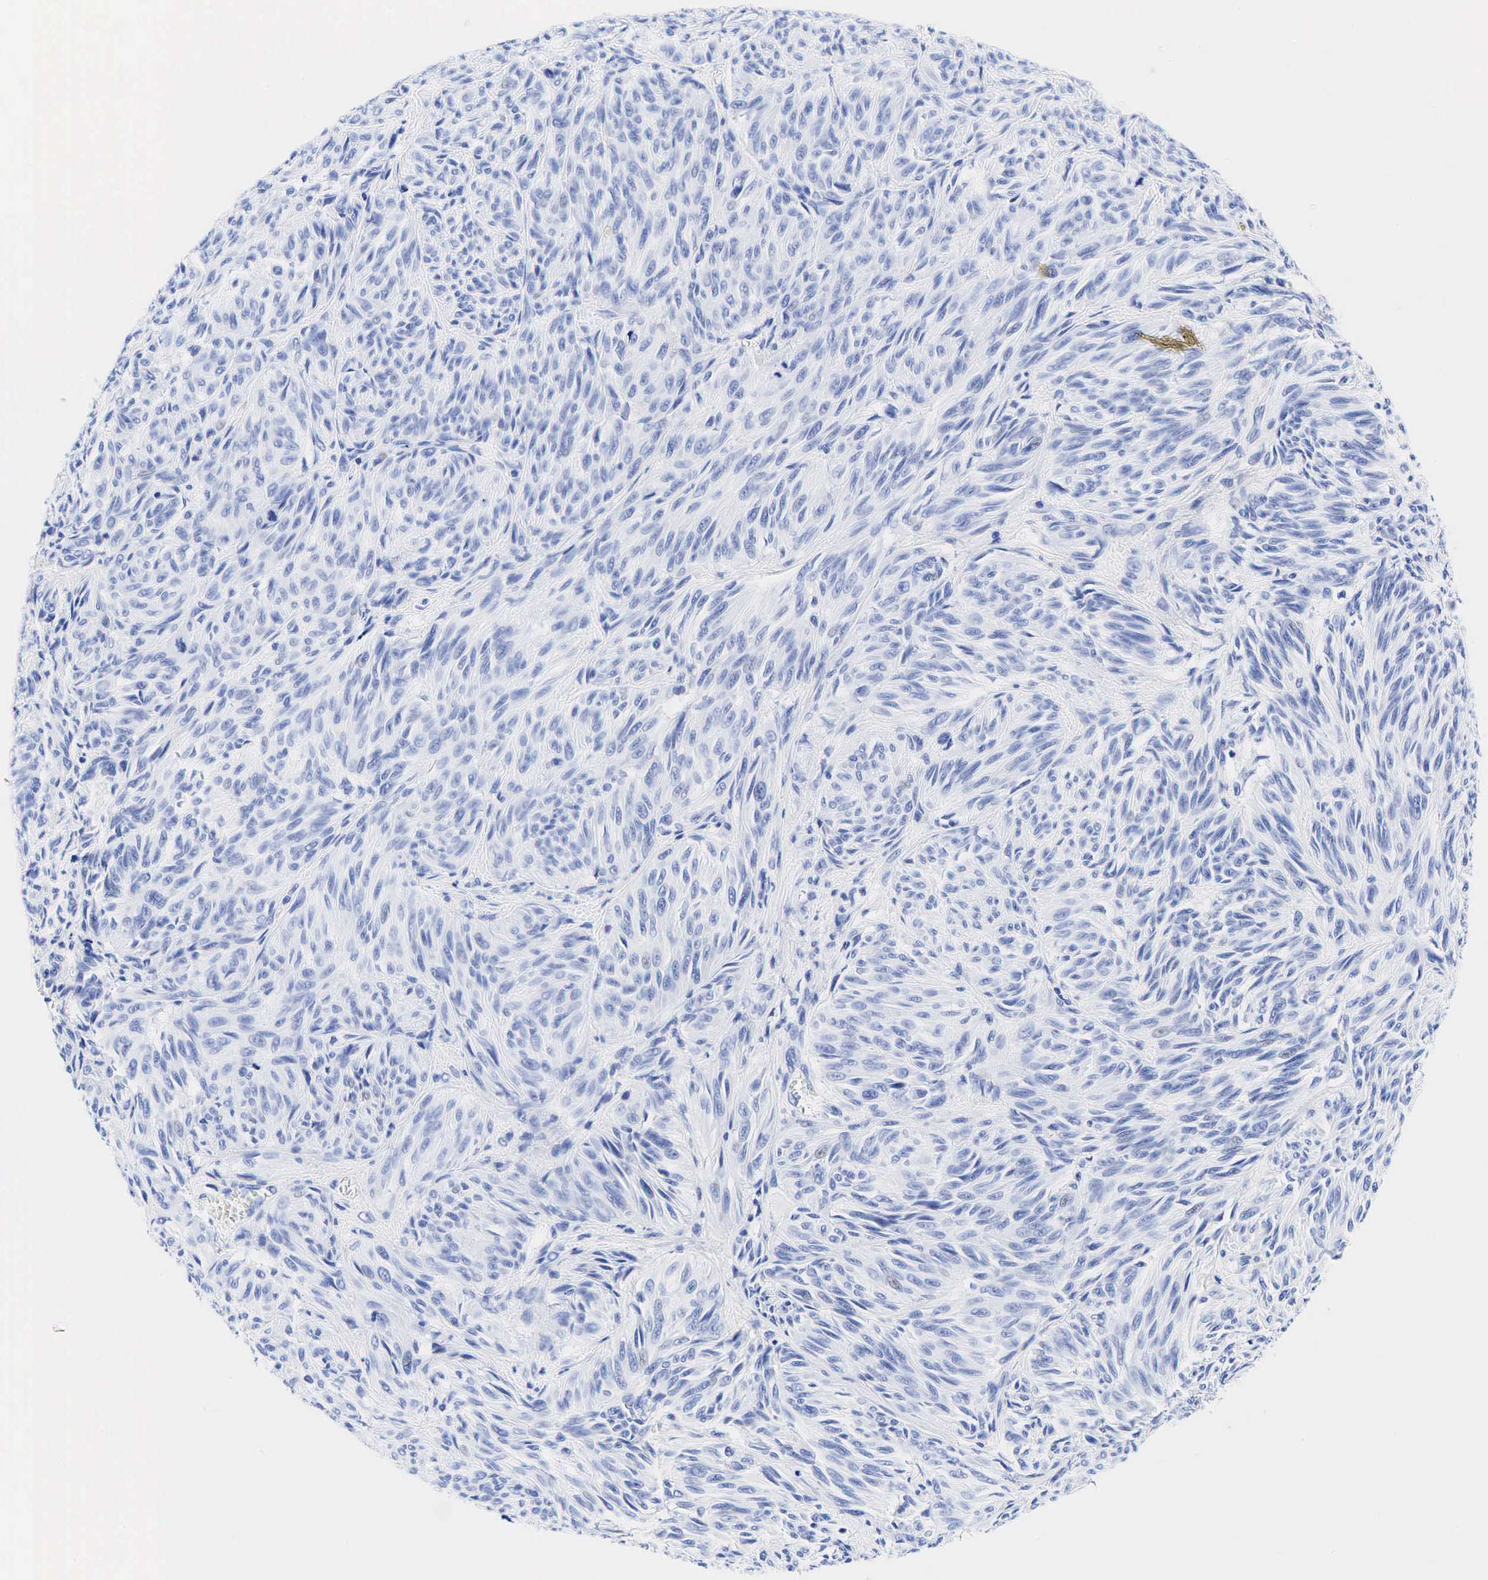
{"staining": {"intensity": "negative", "quantity": "none", "location": "none"}, "tissue": "melanoma", "cell_type": "Tumor cells", "image_type": "cancer", "snomed": [{"axis": "morphology", "description": "Malignant melanoma, NOS"}, {"axis": "topography", "description": "Skin"}], "caption": "DAB immunohistochemical staining of human melanoma exhibits no significant staining in tumor cells. The staining was performed using DAB to visualize the protein expression in brown, while the nuclei were stained in blue with hematoxylin (Magnification: 20x).", "gene": "KRT19", "patient": {"sex": "male", "age": 54}}